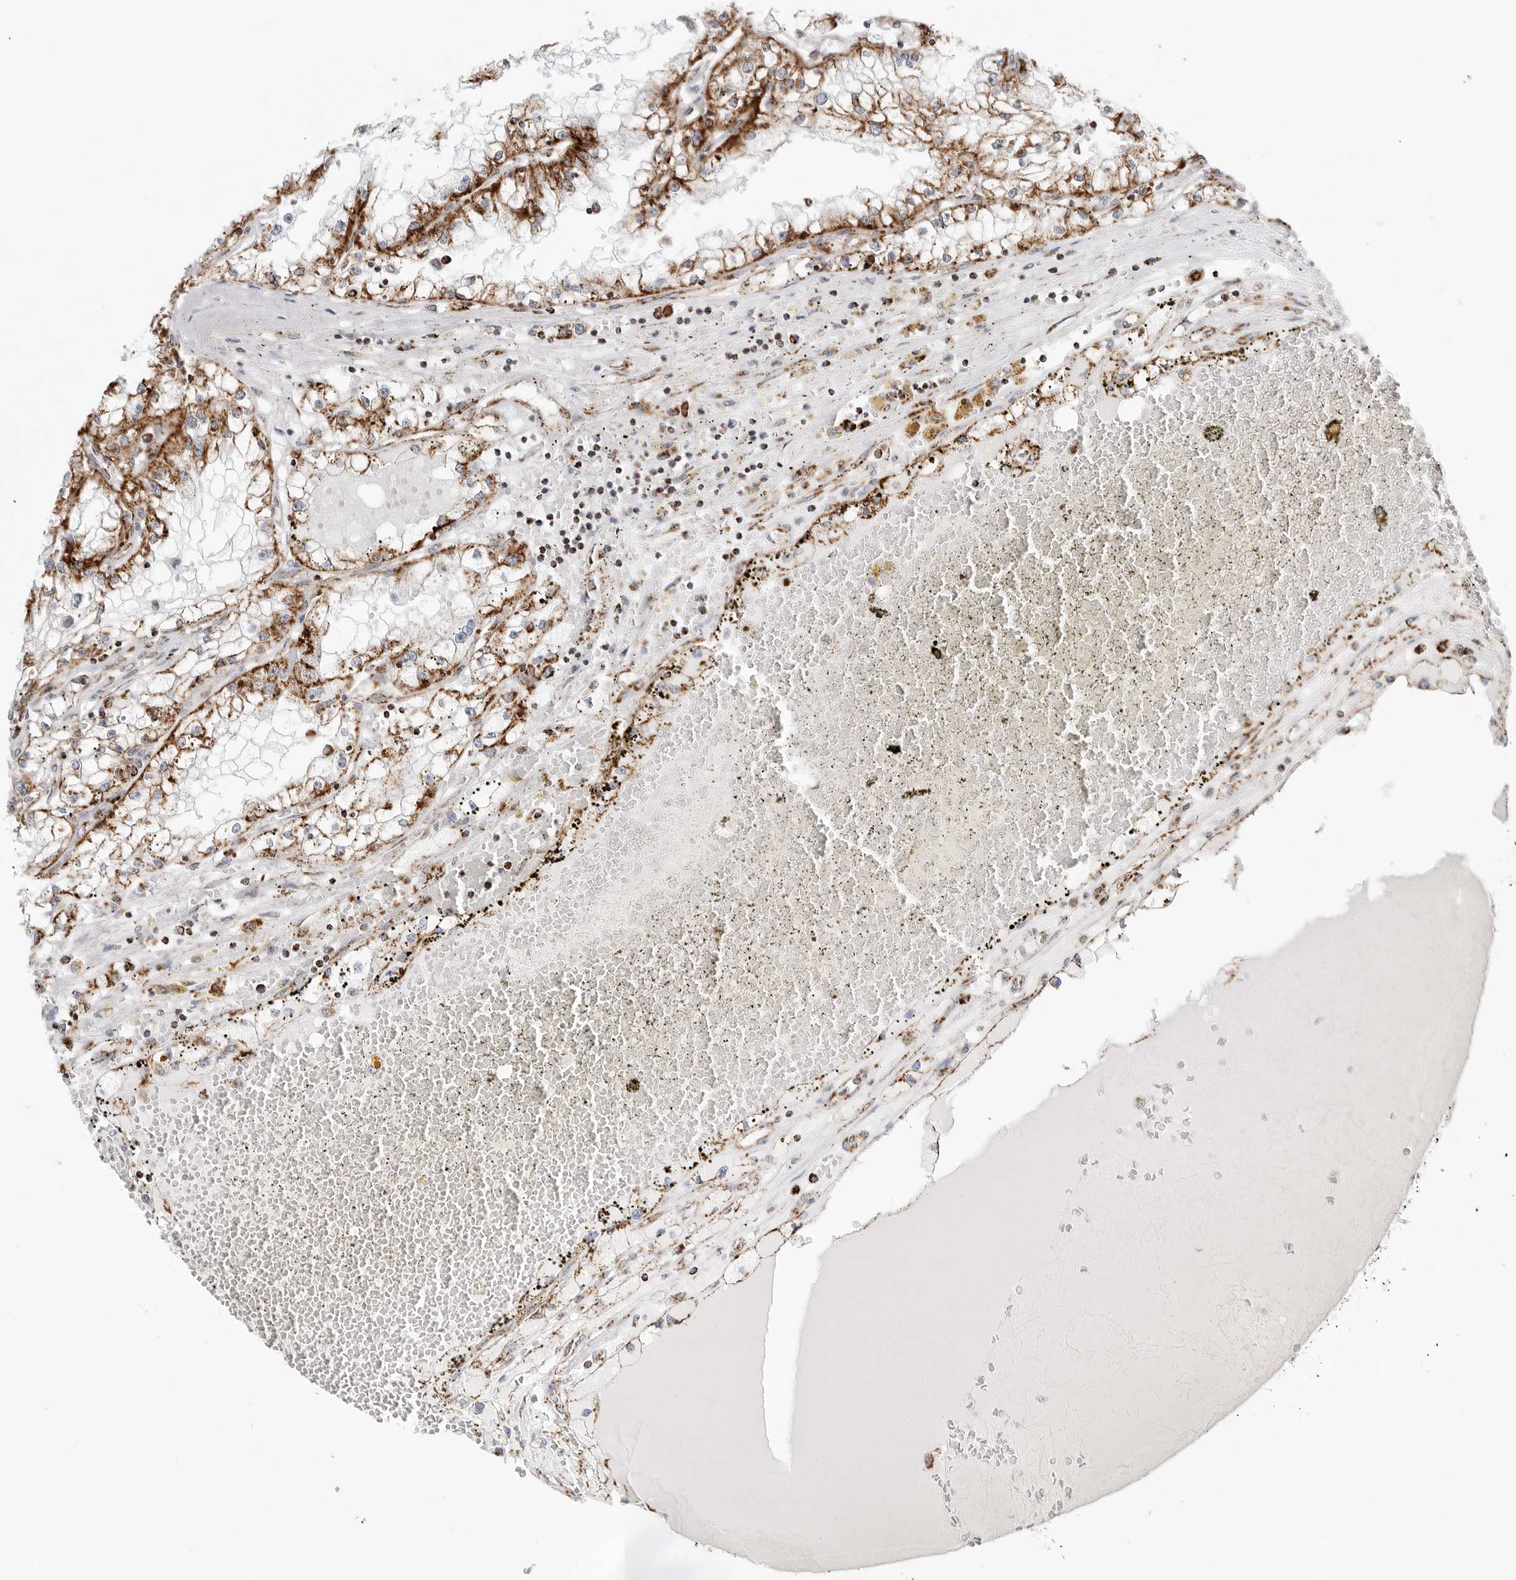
{"staining": {"intensity": "strong", "quantity": ">75%", "location": "cytoplasmic/membranous"}, "tissue": "renal cancer", "cell_type": "Tumor cells", "image_type": "cancer", "snomed": [{"axis": "morphology", "description": "Adenocarcinoma, NOS"}, {"axis": "topography", "description": "Kidney"}], "caption": "Adenocarcinoma (renal) stained for a protein (brown) demonstrates strong cytoplasmic/membranous positive expression in approximately >75% of tumor cells.", "gene": "ATP5IF1", "patient": {"sex": "male", "age": 56}}